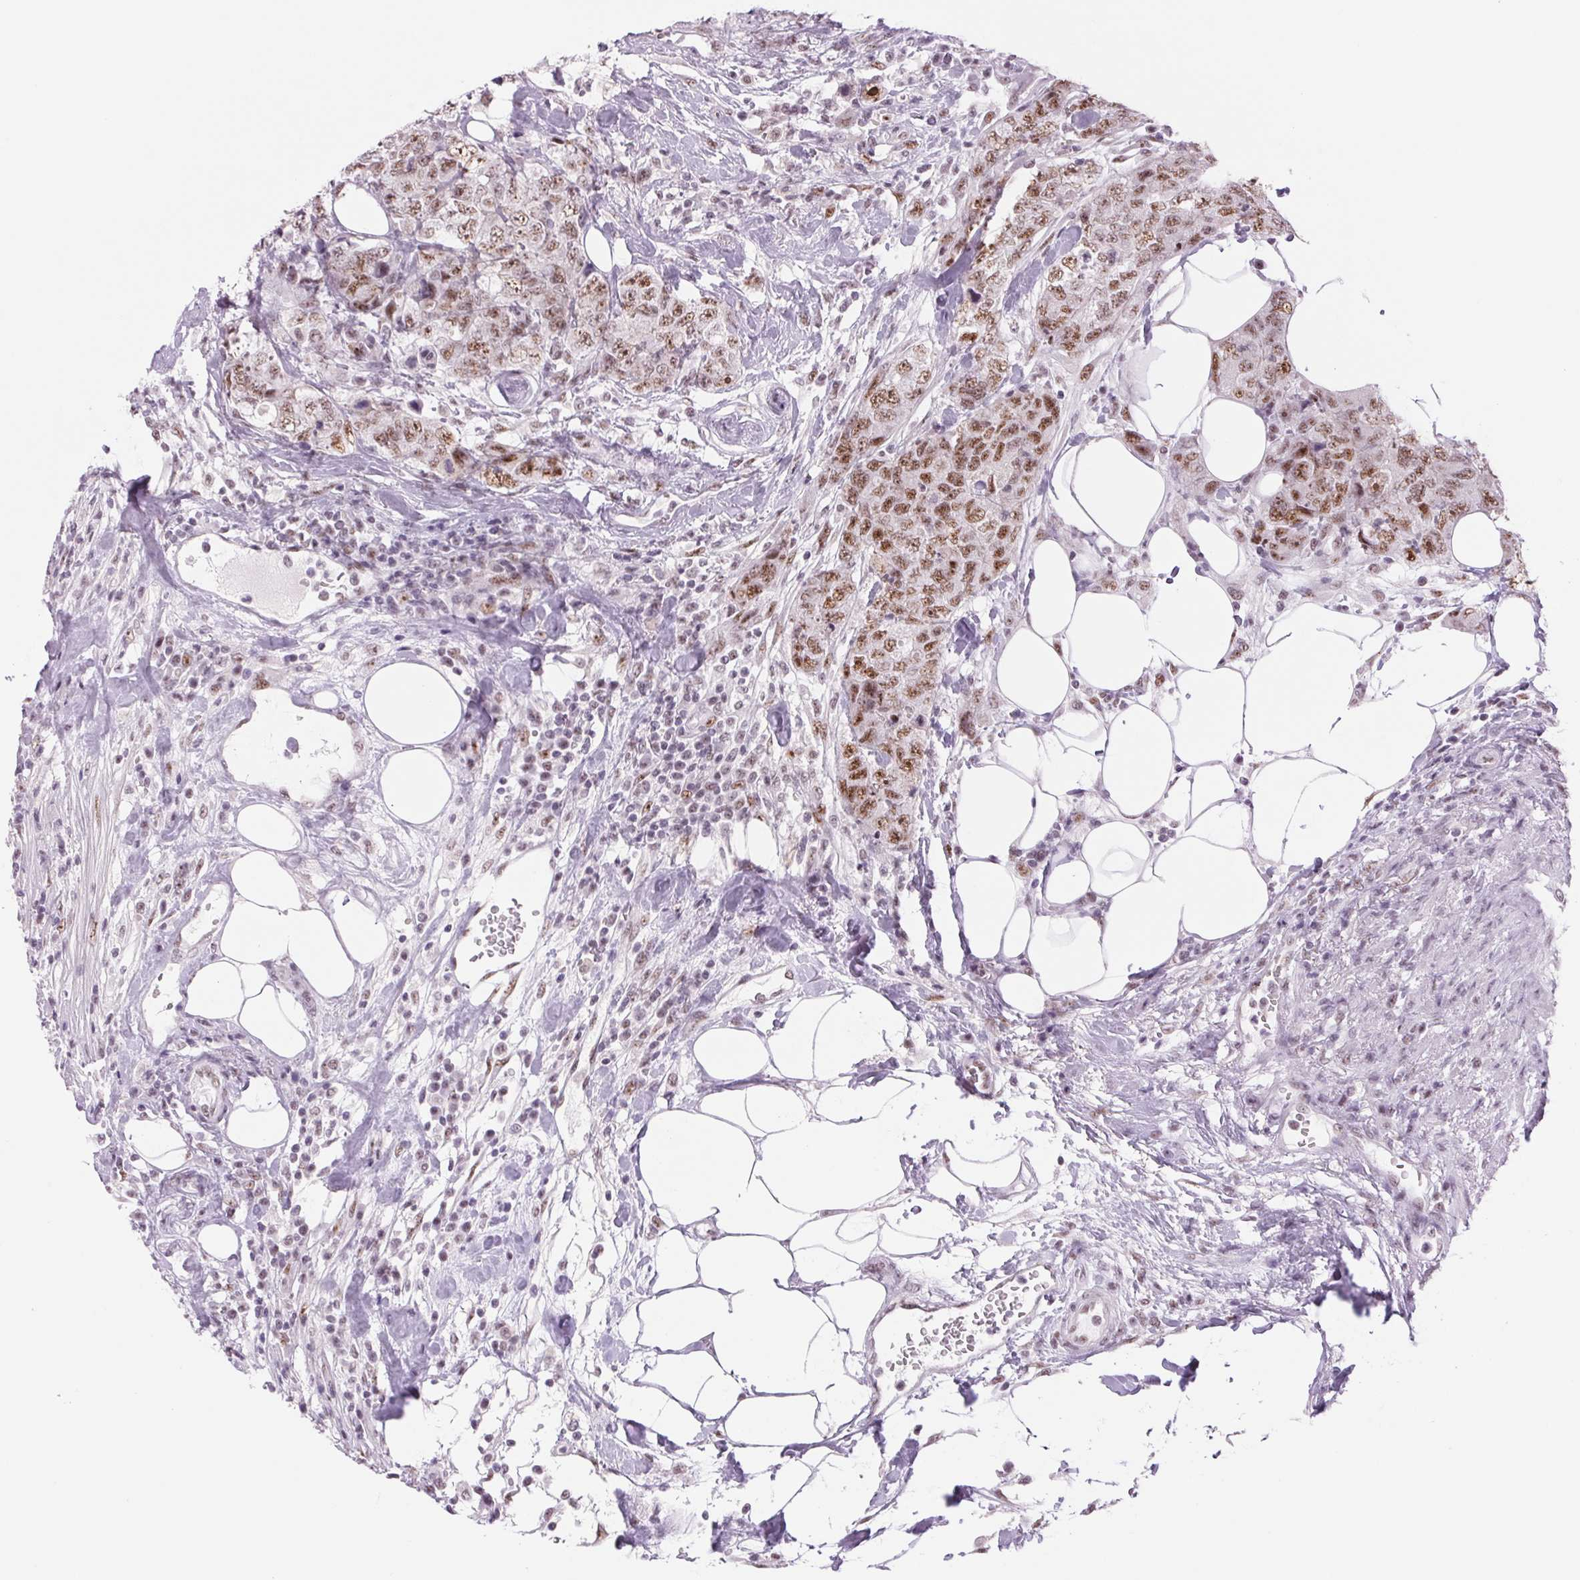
{"staining": {"intensity": "moderate", "quantity": ">75%", "location": "nuclear"}, "tissue": "urothelial cancer", "cell_type": "Tumor cells", "image_type": "cancer", "snomed": [{"axis": "morphology", "description": "Urothelial carcinoma, High grade"}, {"axis": "topography", "description": "Urinary bladder"}], "caption": "Immunohistochemistry (IHC) staining of urothelial cancer, which exhibits medium levels of moderate nuclear staining in approximately >75% of tumor cells indicating moderate nuclear protein positivity. The staining was performed using DAB (brown) for protein detection and nuclei were counterstained in hematoxylin (blue).", "gene": "ZC3H14", "patient": {"sex": "female", "age": 78}}